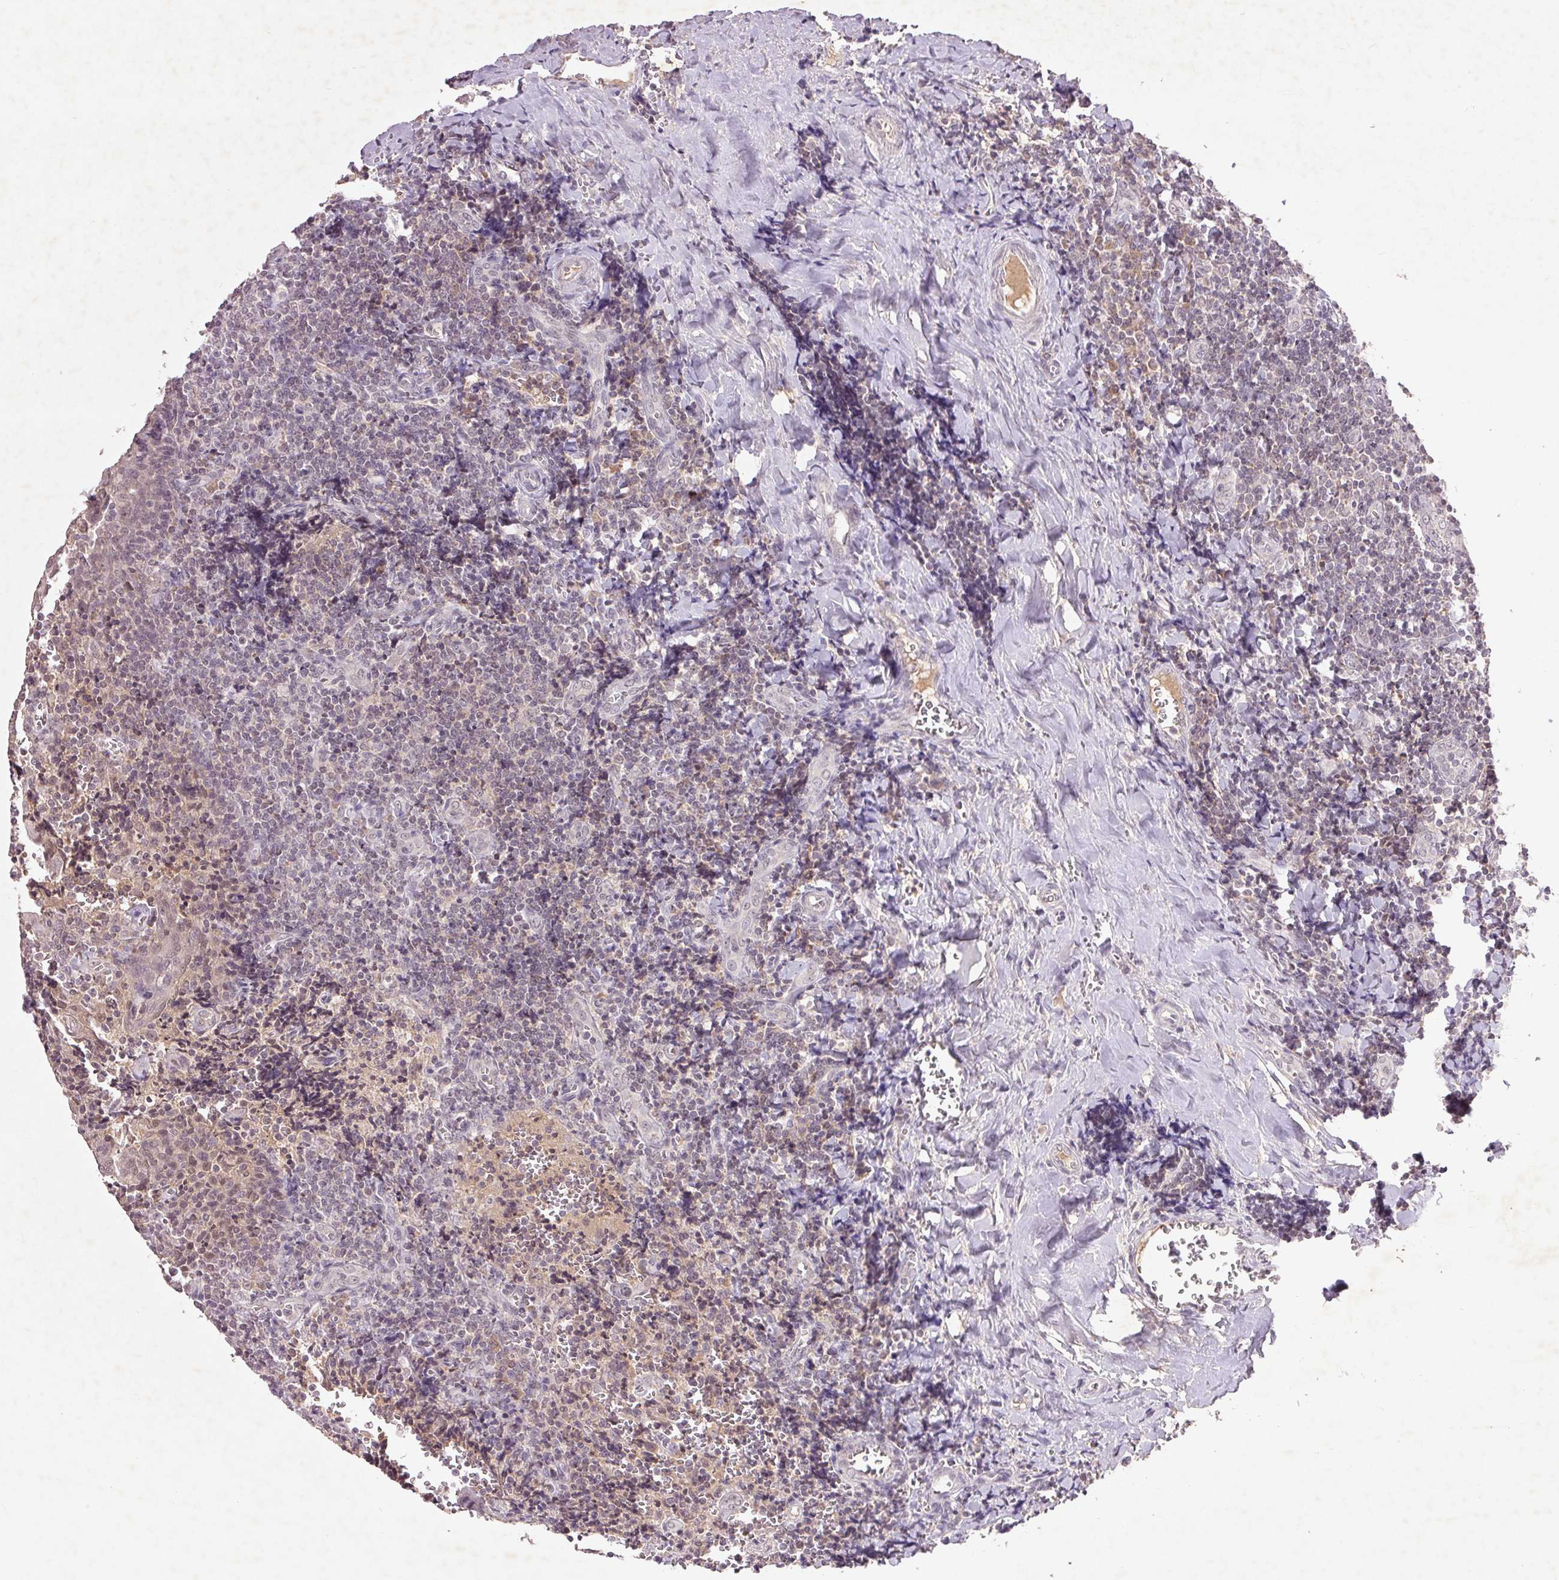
{"staining": {"intensity": "negative", "quantity": "none", "location": "none"}, "tissue": "tonsil", "cell_type": "Germinal center cells", "image_type": "normal", "snomed": [{"axis": "morphology", "description": "Normal tissue, NOS"}, {"axis": "morphology", "description": "Inflammation, NOS"}, {"axis": "topography", "description": "Tonsil"}], "caption": "Protein analysis of normal tonsil reveals no significant expression in germinal center cells.", "gene": "FAM168B", "patient": {"sex": "female", "age": 31}}